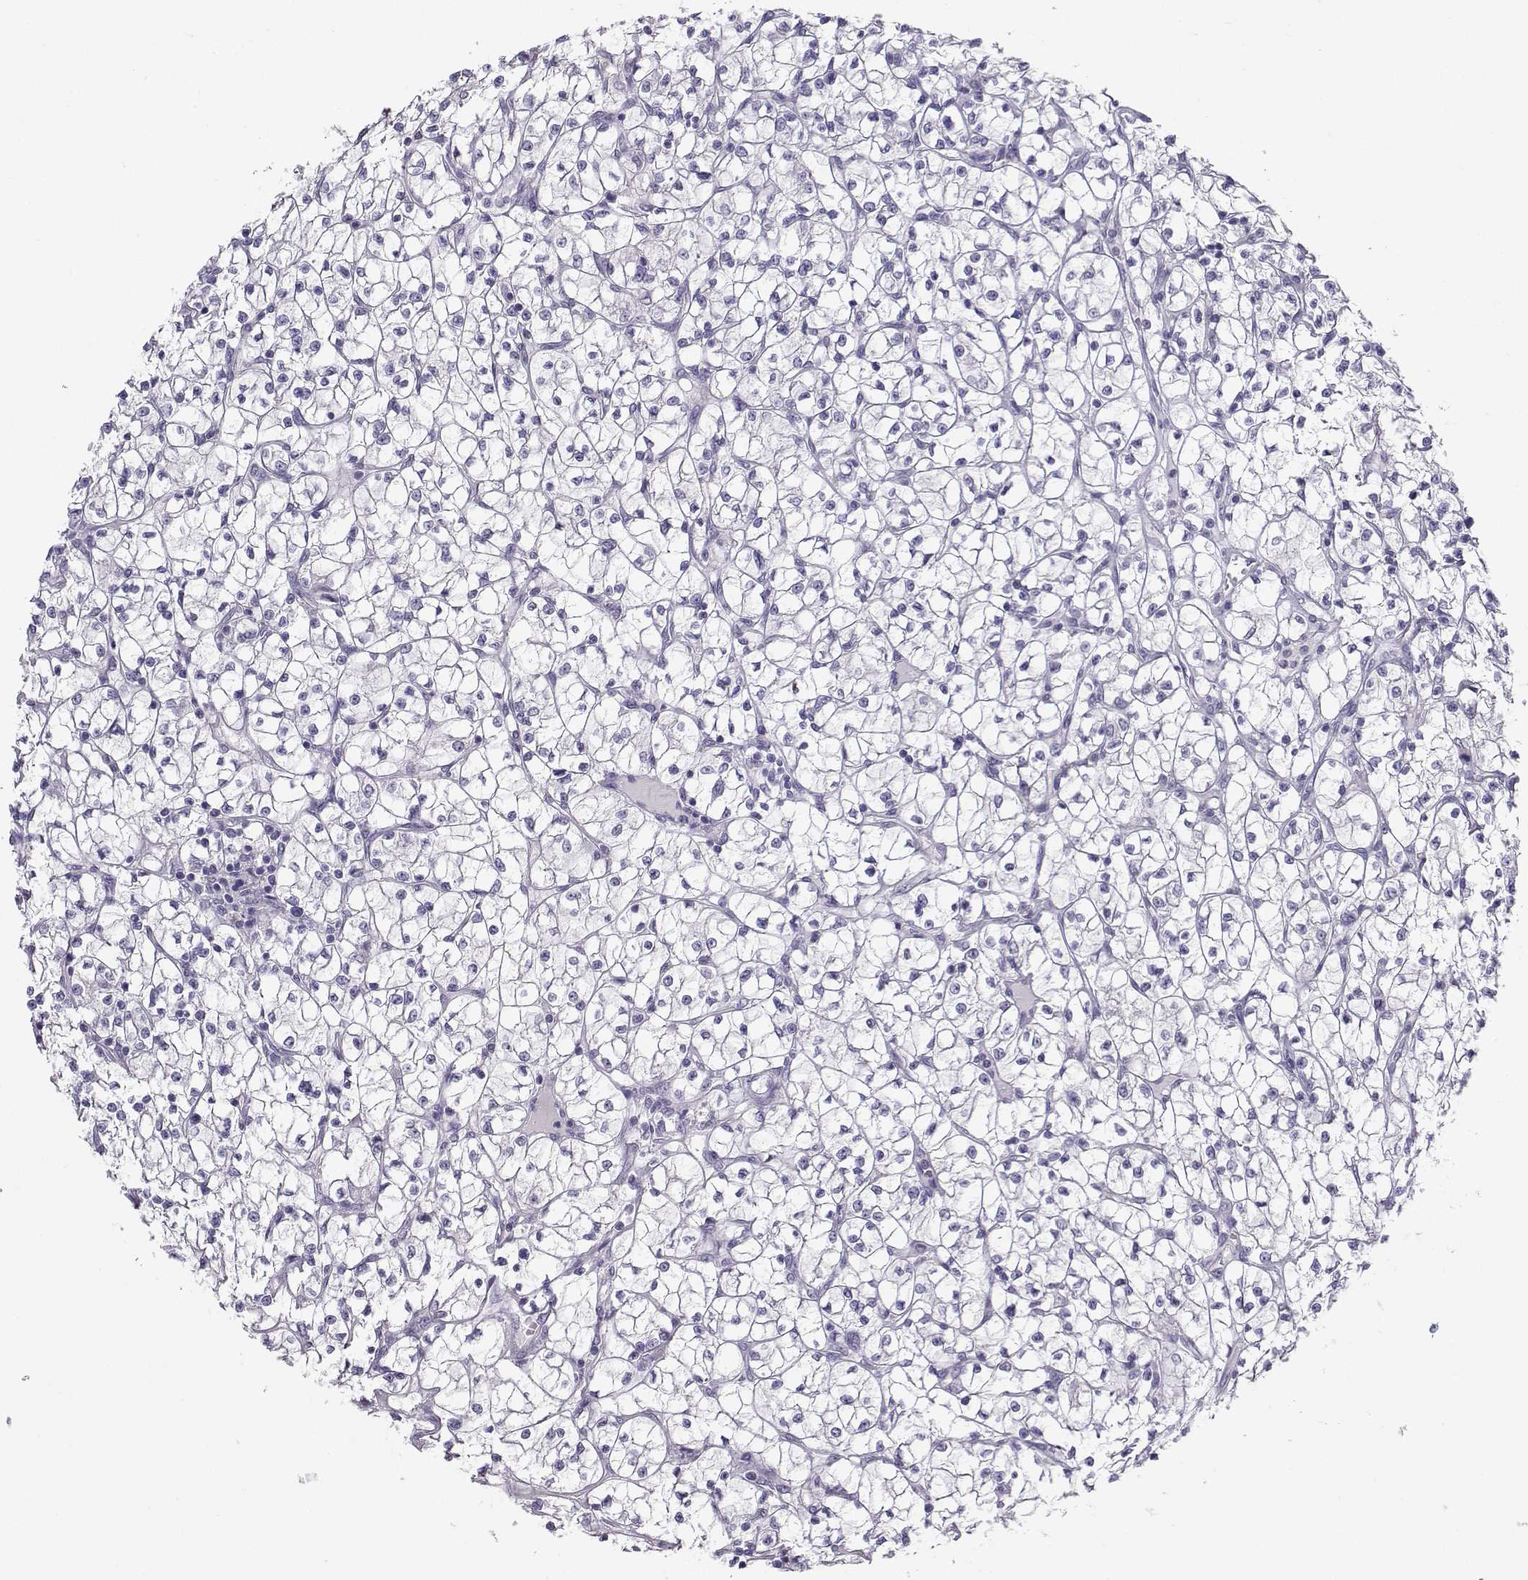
{"staining": {"intensity": "negative", "quantity": "none", "location": "none"}, "tissue": "renal cancer", "cell_type": "Tumor cells", "image_type": "cancer", "snomed": [{"axis": "morphology", "description": "Adenocarcinoma, NOS"}, {"axis": "topography", "description": "Kidney"}], "caption": "The micrograph displays no significant positivity in tumor cells of adenocarcinoma (renal). Nuclei are stained in blue.", "gene": "AVP", "patient": {"sex": "female", "age": 64}}